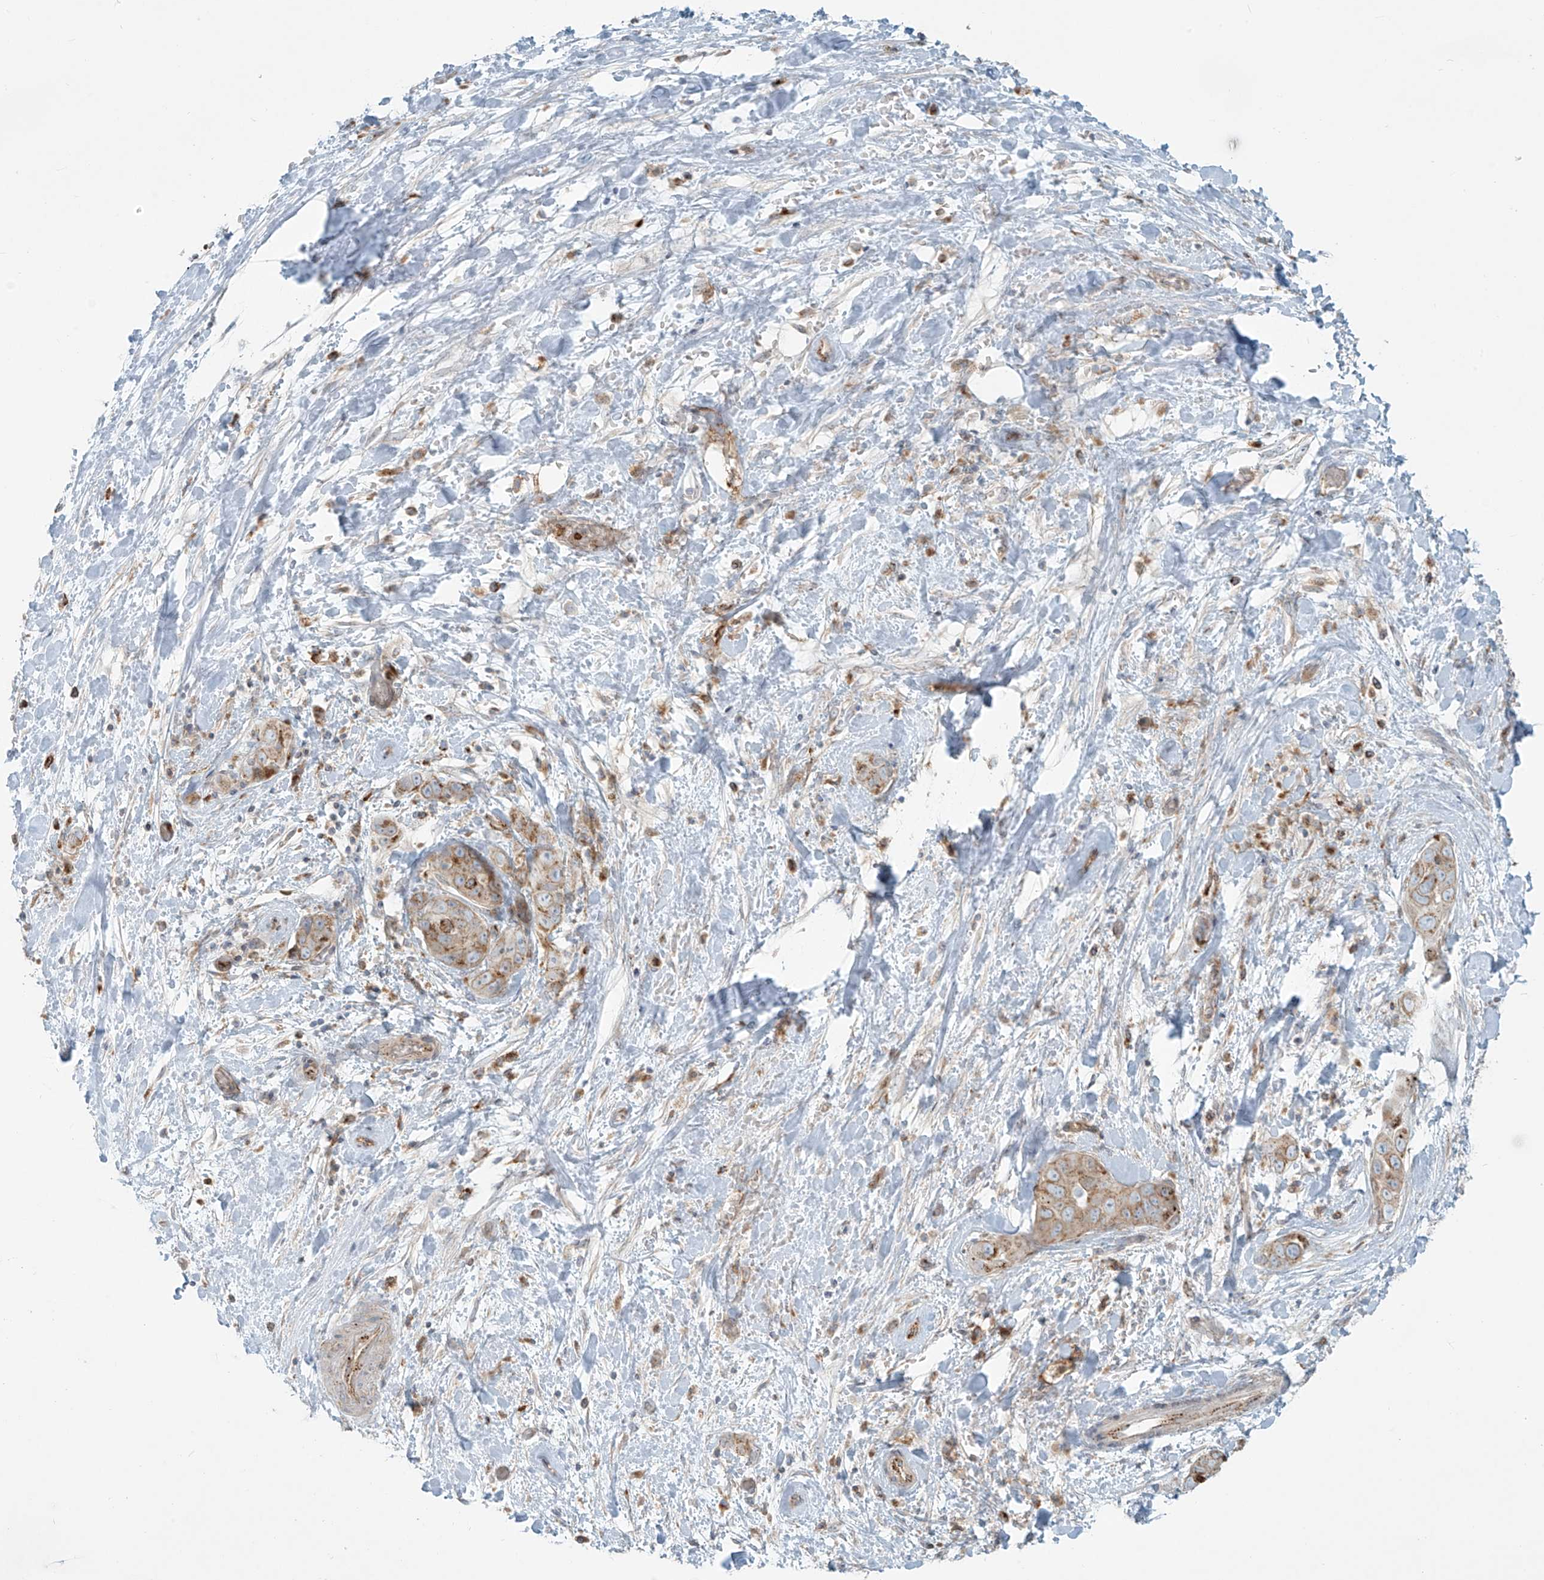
{"staining": {"intensity": "weak", "quantity": "25%-75%", "location": "cytoplasmic/membranous"}, "tissue": "liver cancer", "cell_type": "Tumor cells", "image_type": "cancer", "snomed": [{"axis": "morphology", "description": "Cholangiocarcinoma"}, {"axis": "topography", "description": "Liver"}], "caption": "Brown immunohistochemical staining in liver cancer (cholangiocarcinoma) shows weak cytoplasmic/membranous staining in about 25%-75% of tumor cells. (DAB = brown stain, brightfield microscopy at high magnification).", "gene": "LZTS3", "patient": {"sex": "female", "age": 52}}